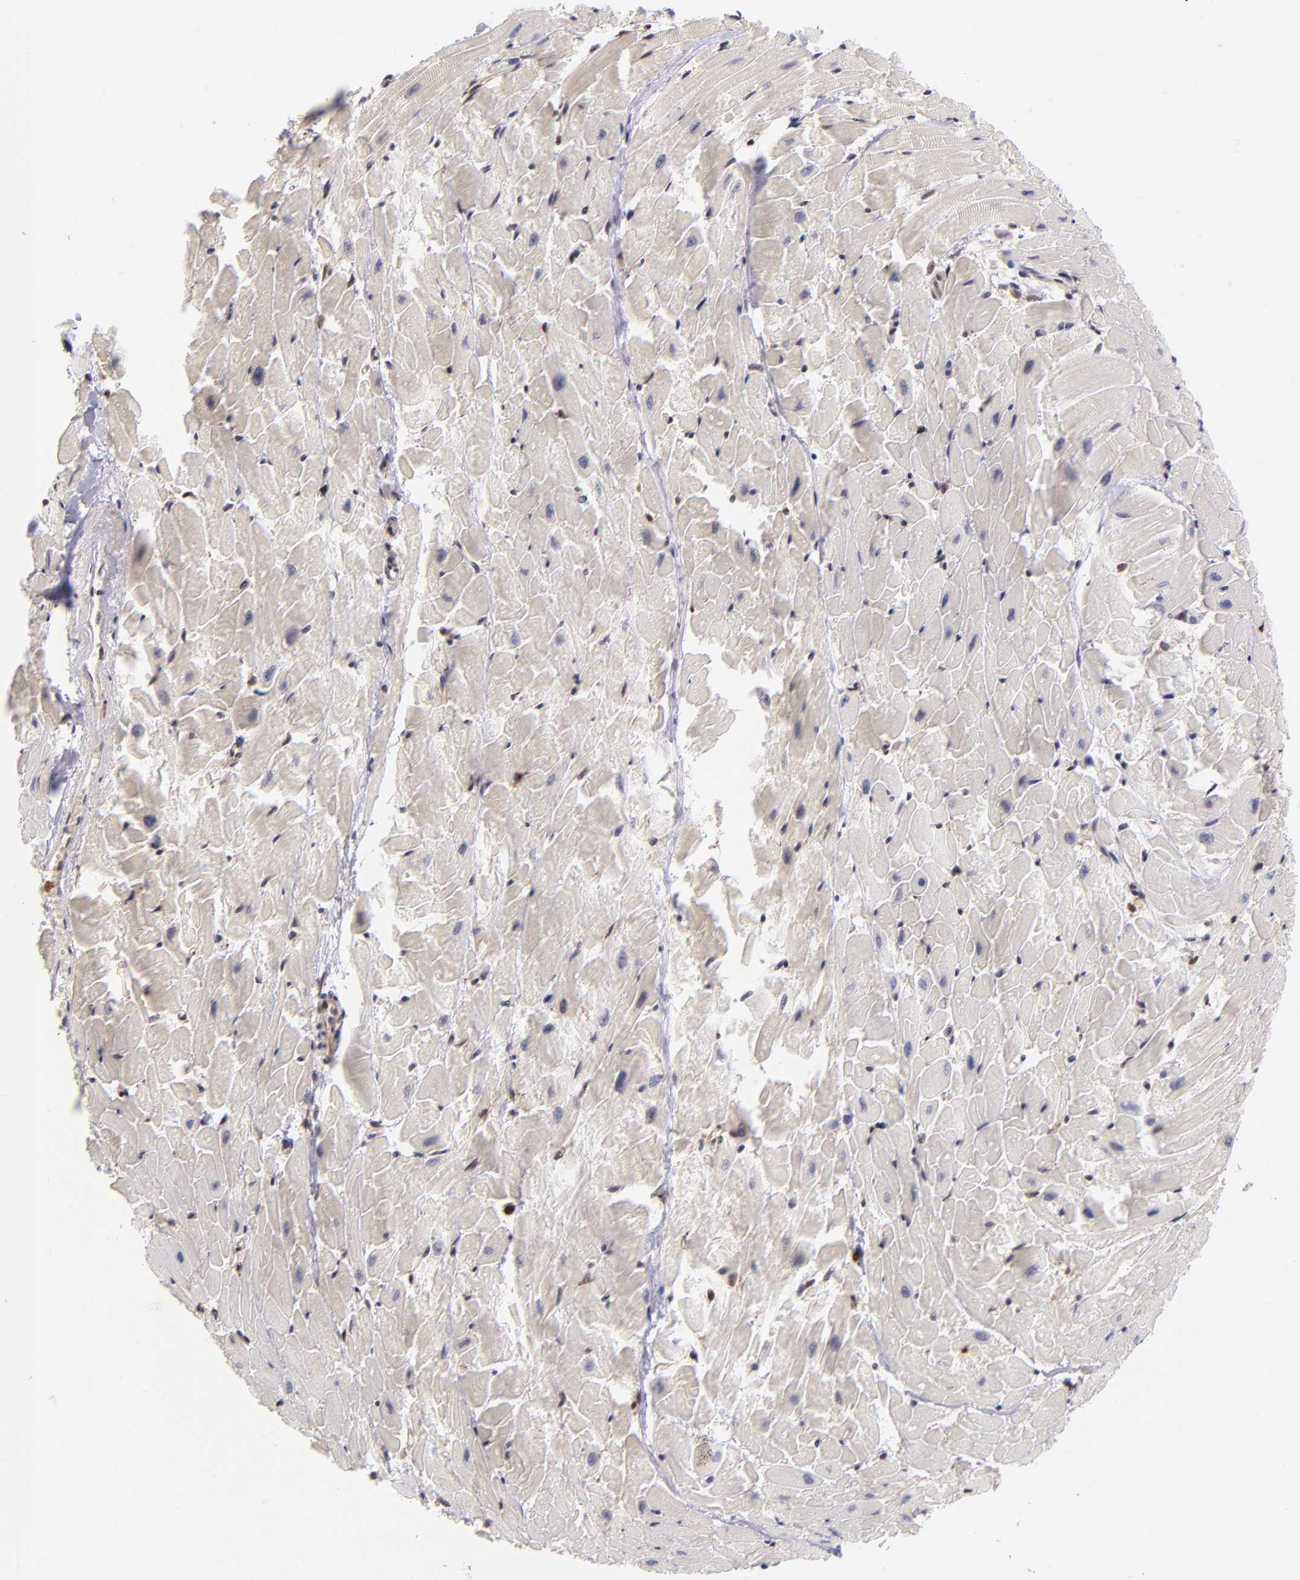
{"staining": {"intensity": "negative", "quantity": "none", "location": "none"}, "tissue": "heart muscle", "cell_type": "Cardiomyocytes", "image_type": "normal", "snomed": [{"axis": "morphology", "description": "Normal tissue, NOS"}, {"axis": "topography", "description": "Heart"}], "caption": "Micrograph shows no significant protein staining in cardiomyocytes of benign heart muscle.", "gene": "YWHAB", "patient": {"sex": "female", "age": 19}}